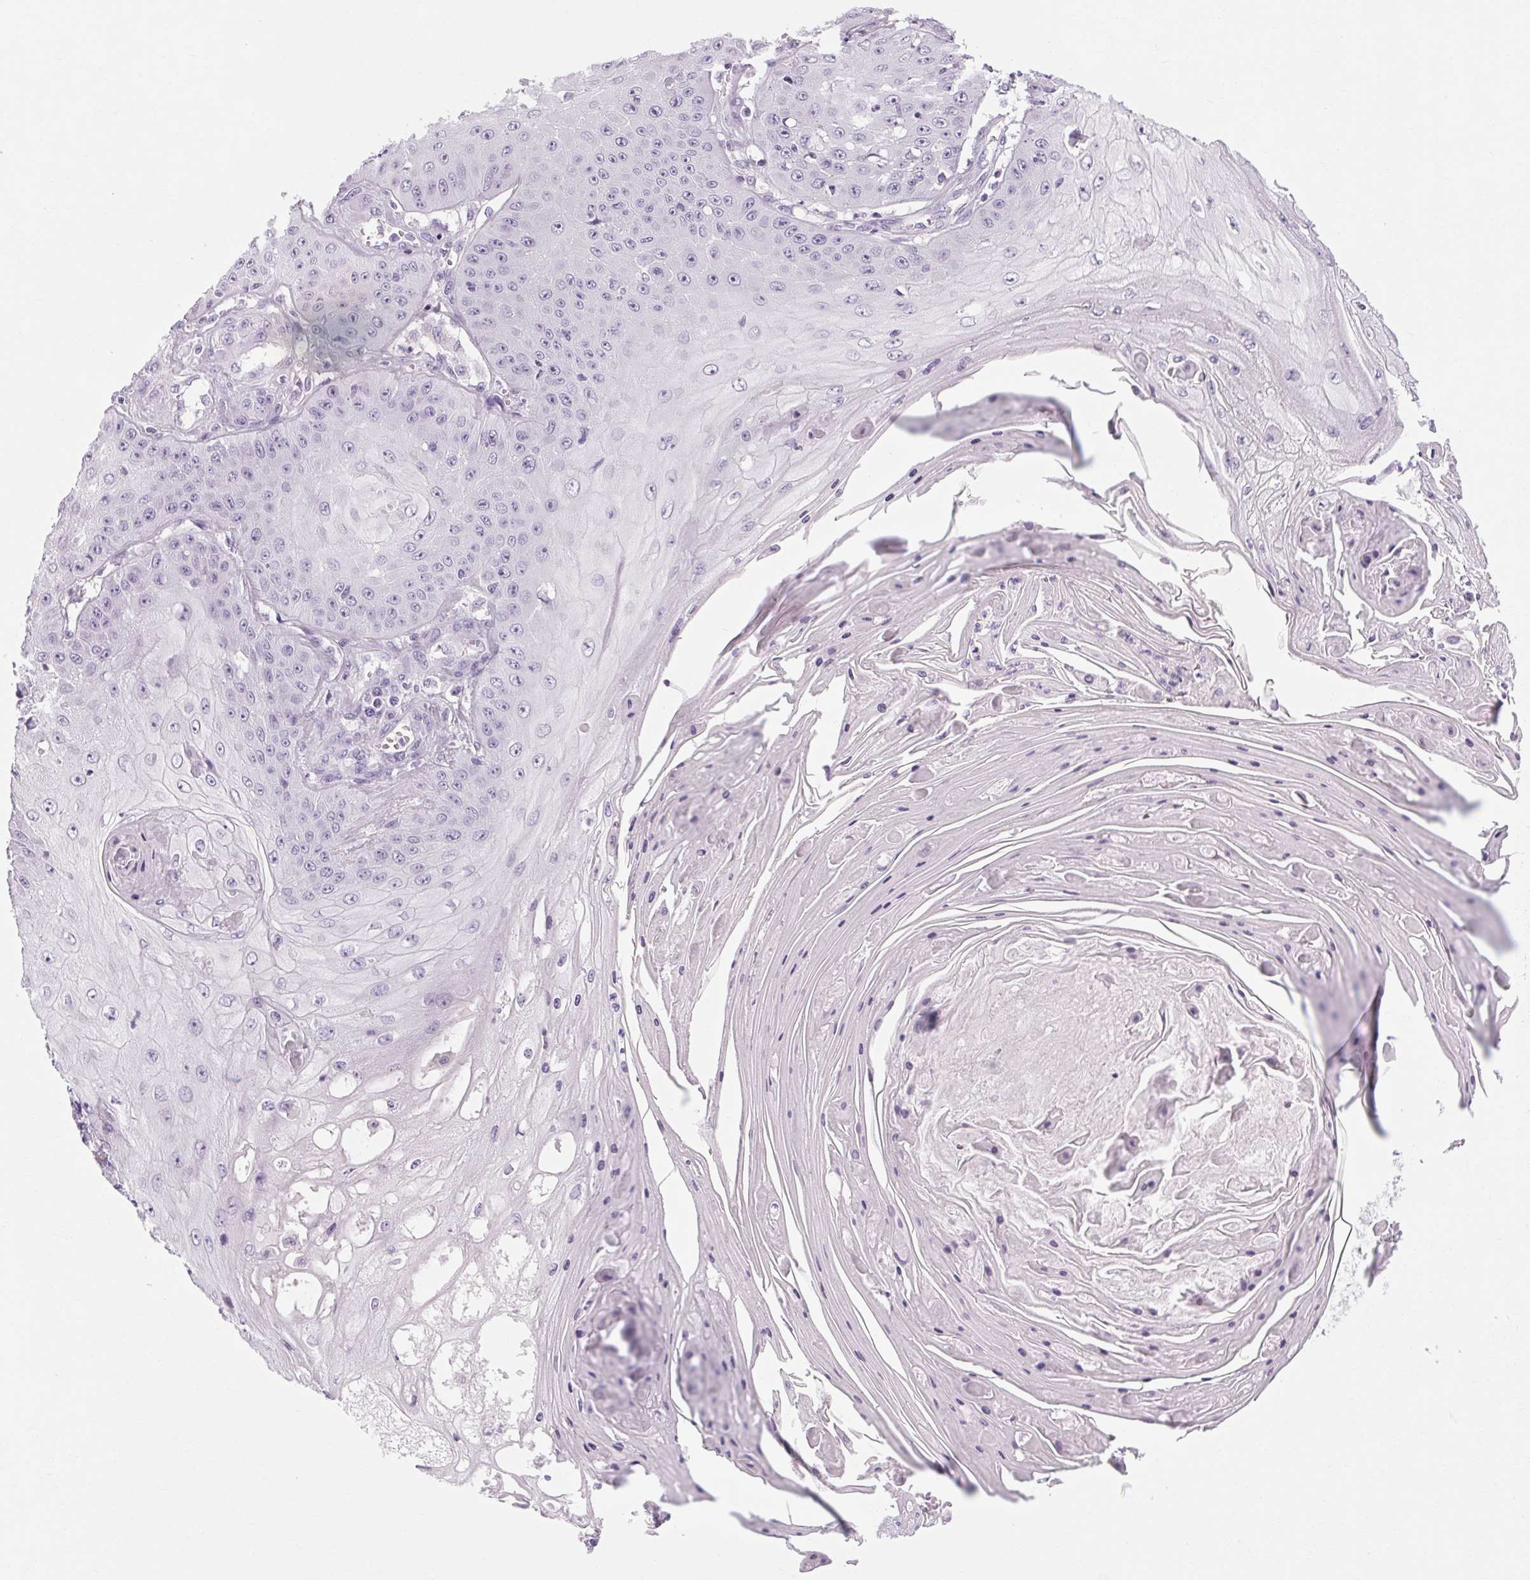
{"staining": {"intensity": "negative", "quantity": "none", "location": "none"}, "tissue": "skin cancer", "cell_type": "Tumor cells", "image_type": "cancer", "snomed": [{"axis": "morphology", "description": "Squamous cell carcinoma, NOS"}, {"axis": "topography", "description": "Skin"}], "caption": "An IHC micrograph of skin cancer (squamous cell carcinoma) is shown. There is no staining in tumor cells of skin cancer (squamous cell carcinoma). (DAB (3,3'-diaminobenzidine) immunohistochemistry (IHC) with hematoxylin counter stain).", "gene": "POMC", "patient": {"sex": "male", "age": 70}}